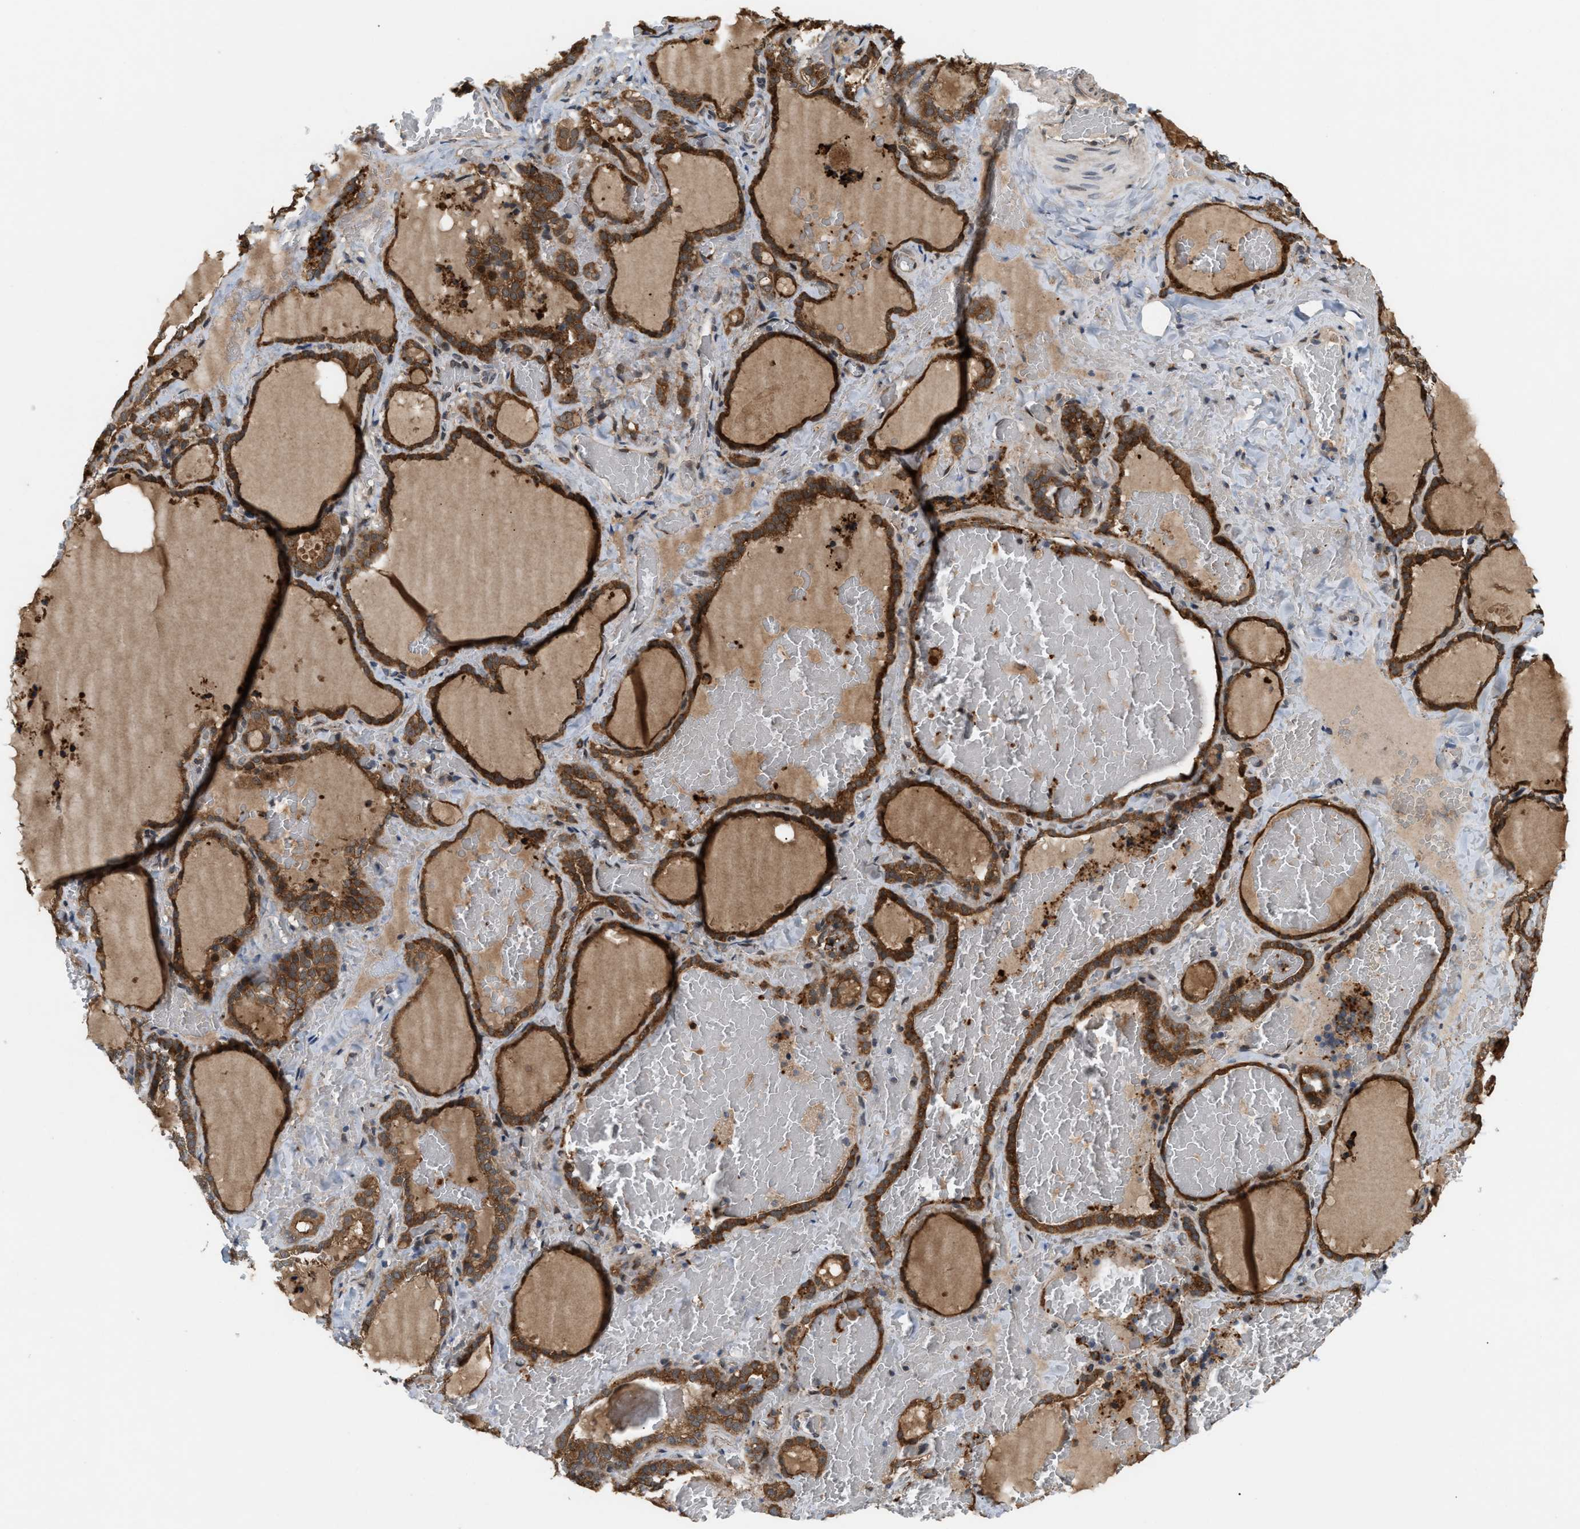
{"staining": {"intensity": "strong", "quantity": ">75%", "location": "cytoplasmic/membranous"}, "tissue": "thyroid gland", "cell_type": "Glandular cells", "image_type": "normal", "snomed": [{"axis": "morphology", "description": "Normal tissue, NOS"}, {"axis": "topography", "description": "Thyroid gland"}], "caption": "Protein staining of normal thyroid gland demonstrates strong cytoplasmic/membranous staining in about >75% of glandular cells. Nuclei are stained in blue.", "gene": "MFSD6", "patient": {"sex": "female", "age": 22}}